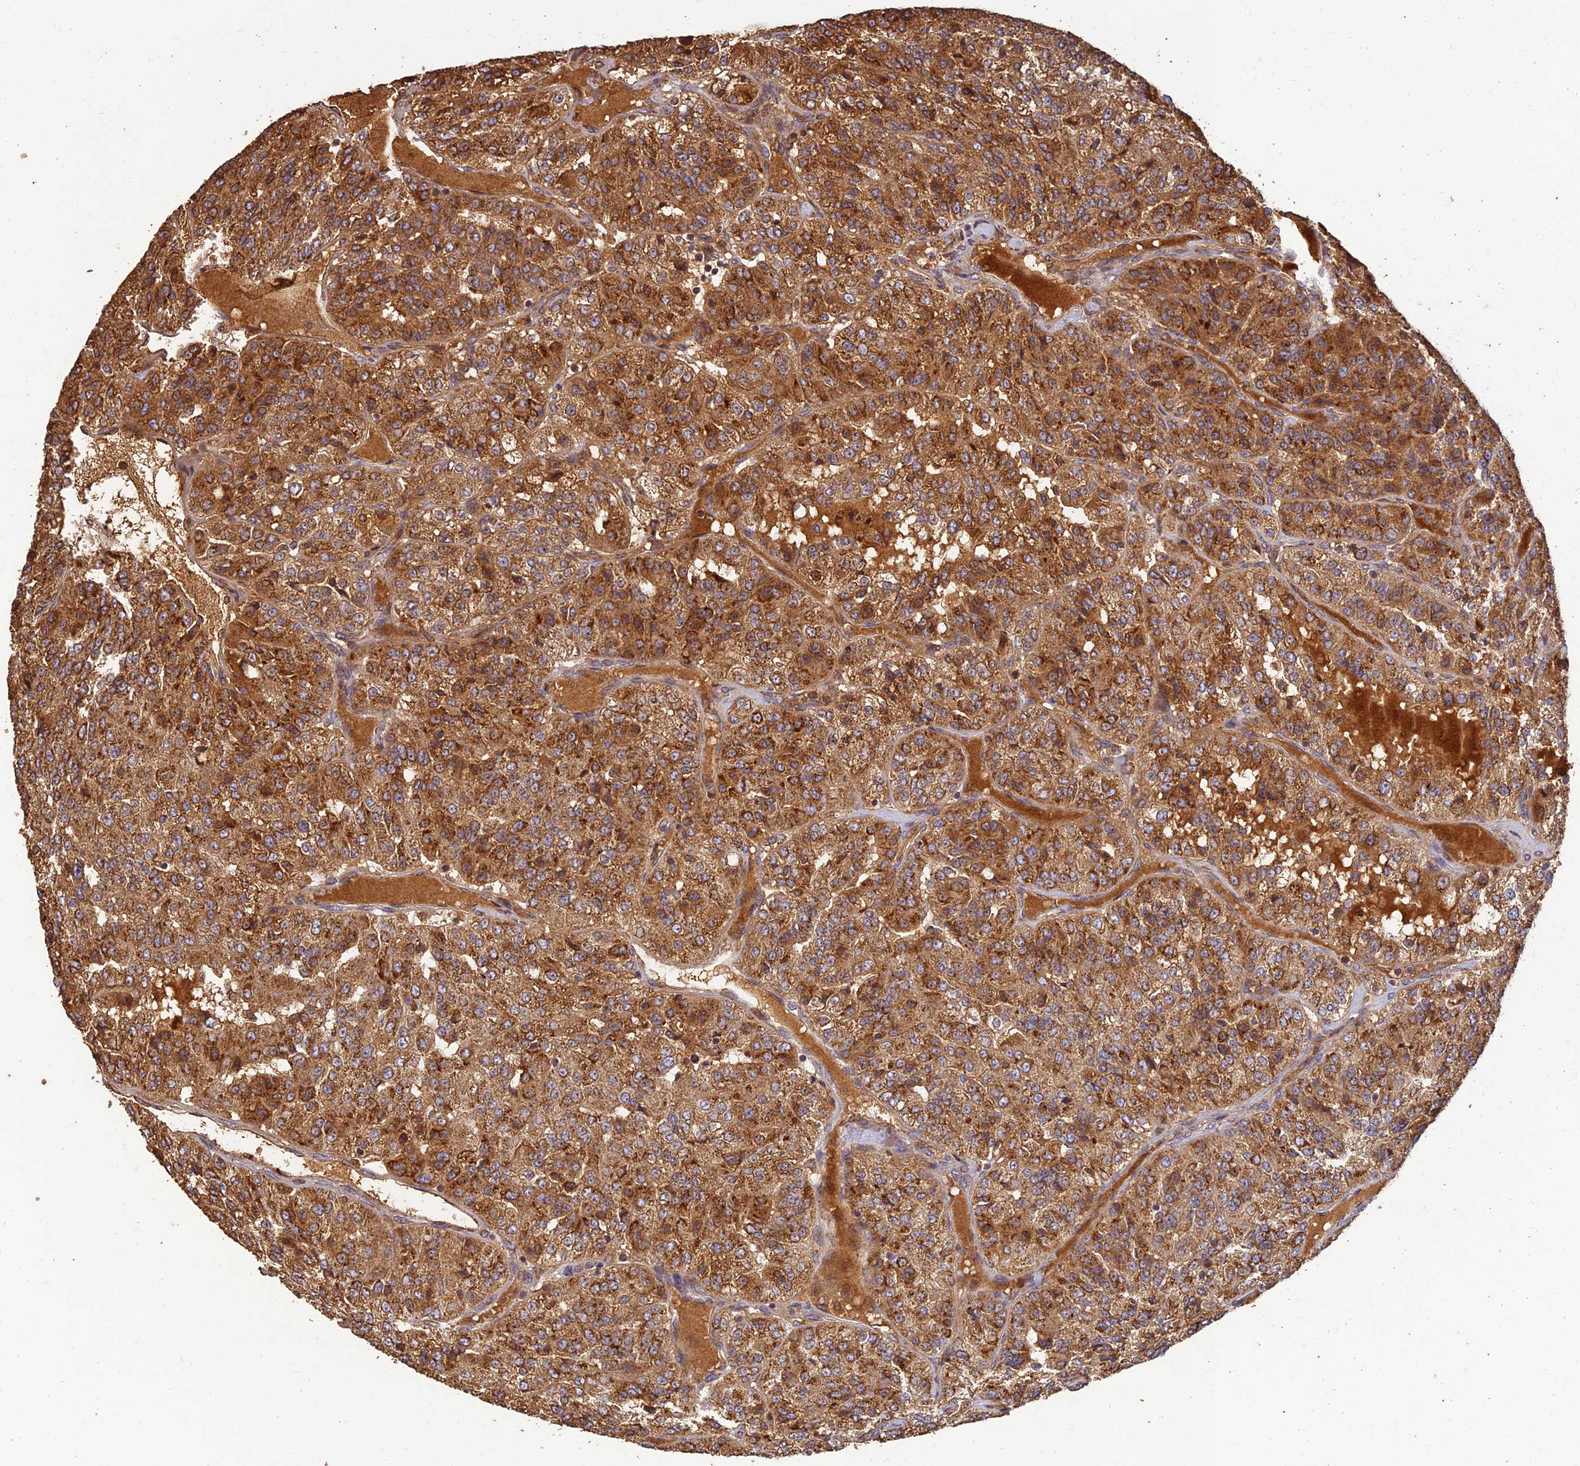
{"staining": {"intensity": "strong", "quantity": ">75%", "location": "cytoplasmic/membranous"}, "tissue": "renal cancer", "cell_type": "Tumor cells", "image_type": "cancer", "snomed": [{"axis": "morphology", "description": "Adenocarcinoma, NOS"}, {"axis": "topography", "description": "Kidney"}], "caption": "Immunohistochemistry (IHC) (DAB) staining of human renal adenocarcinoma displays strong cytoplasmic/membranous protein expression in about >75% of tumor cells.", "gene": "CORO1C", "patient": {"sex": "female", "age": 63}}